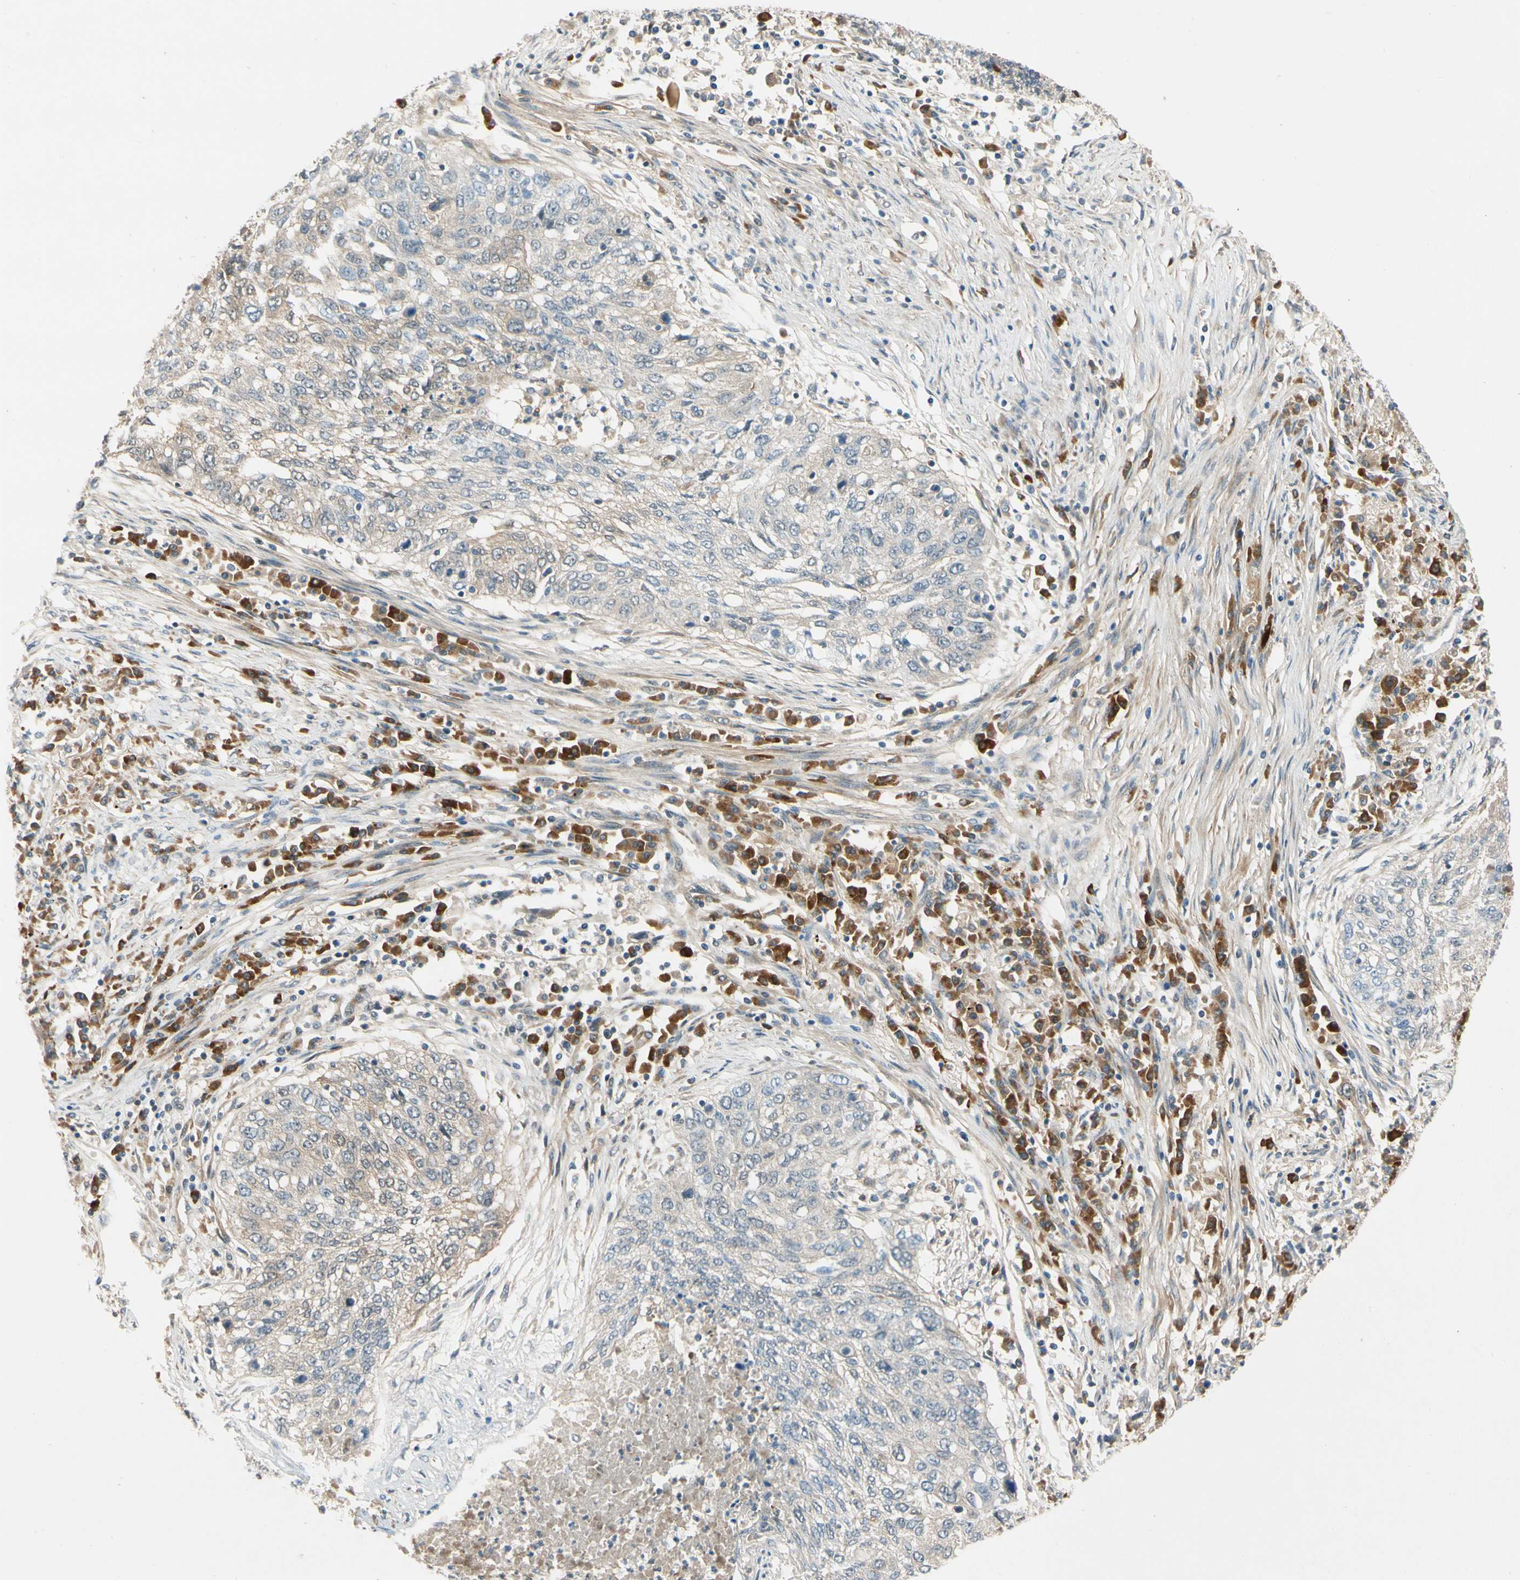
{"staining": {"intensity": "weak", "quantity": ">75%", "location": "cytoplasmic/membranous"}, "tissue": "lung cancer", "cell_type": "Tumor cells", "image_type": "cancer", "snomed": [{"axis": "morphology", "description": "Squamous cell carcinoma, NOS"}, {"axis": "topography", "description": "Lung"}], "caption": "A micrograph showing weak cytoplasmic/membranous staining in about >75% of tumor cells in lung squamous cell carcinoma, as visualized by brown immunohistochemical staining.", "gene": "WIPI1", "patient": {"sex": "female", "age": 63}}